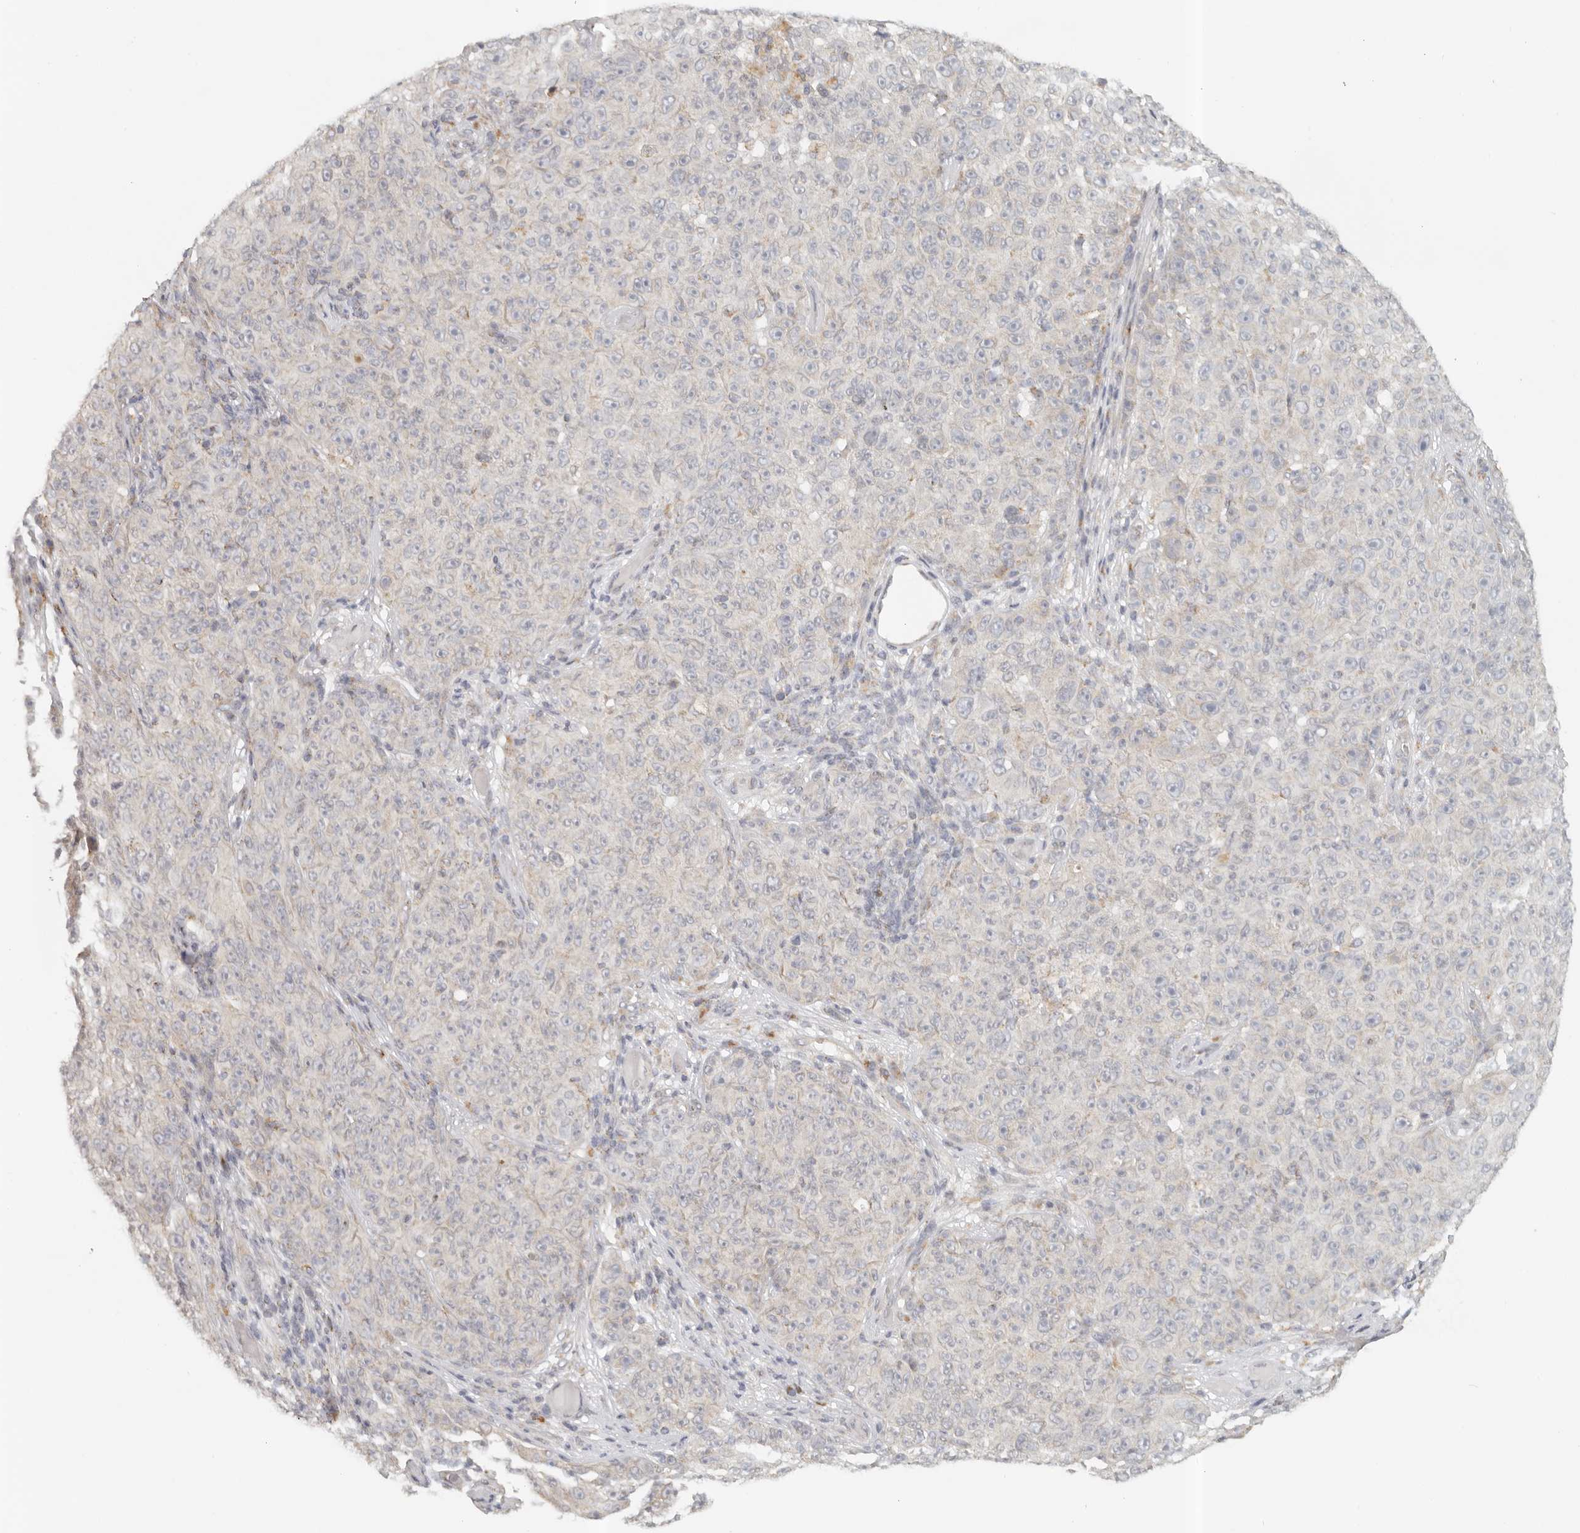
{"staining": {"intensity": "negative", "quantity": "none", "location": "none"}, "tissue": "melanoma", "cell_type": "Tumor cells", "image_type": "cancer", "snomed": [{"axis": "morphology", "description": "Malignant melanoma, NOS"}, {"axis": "topography", "description": "Skin"}], "caption": "Tumor cells show no significant protein positivity in melanoma.", "gene": "KDF1", "patient": {"sex": "female", "age": 82}}